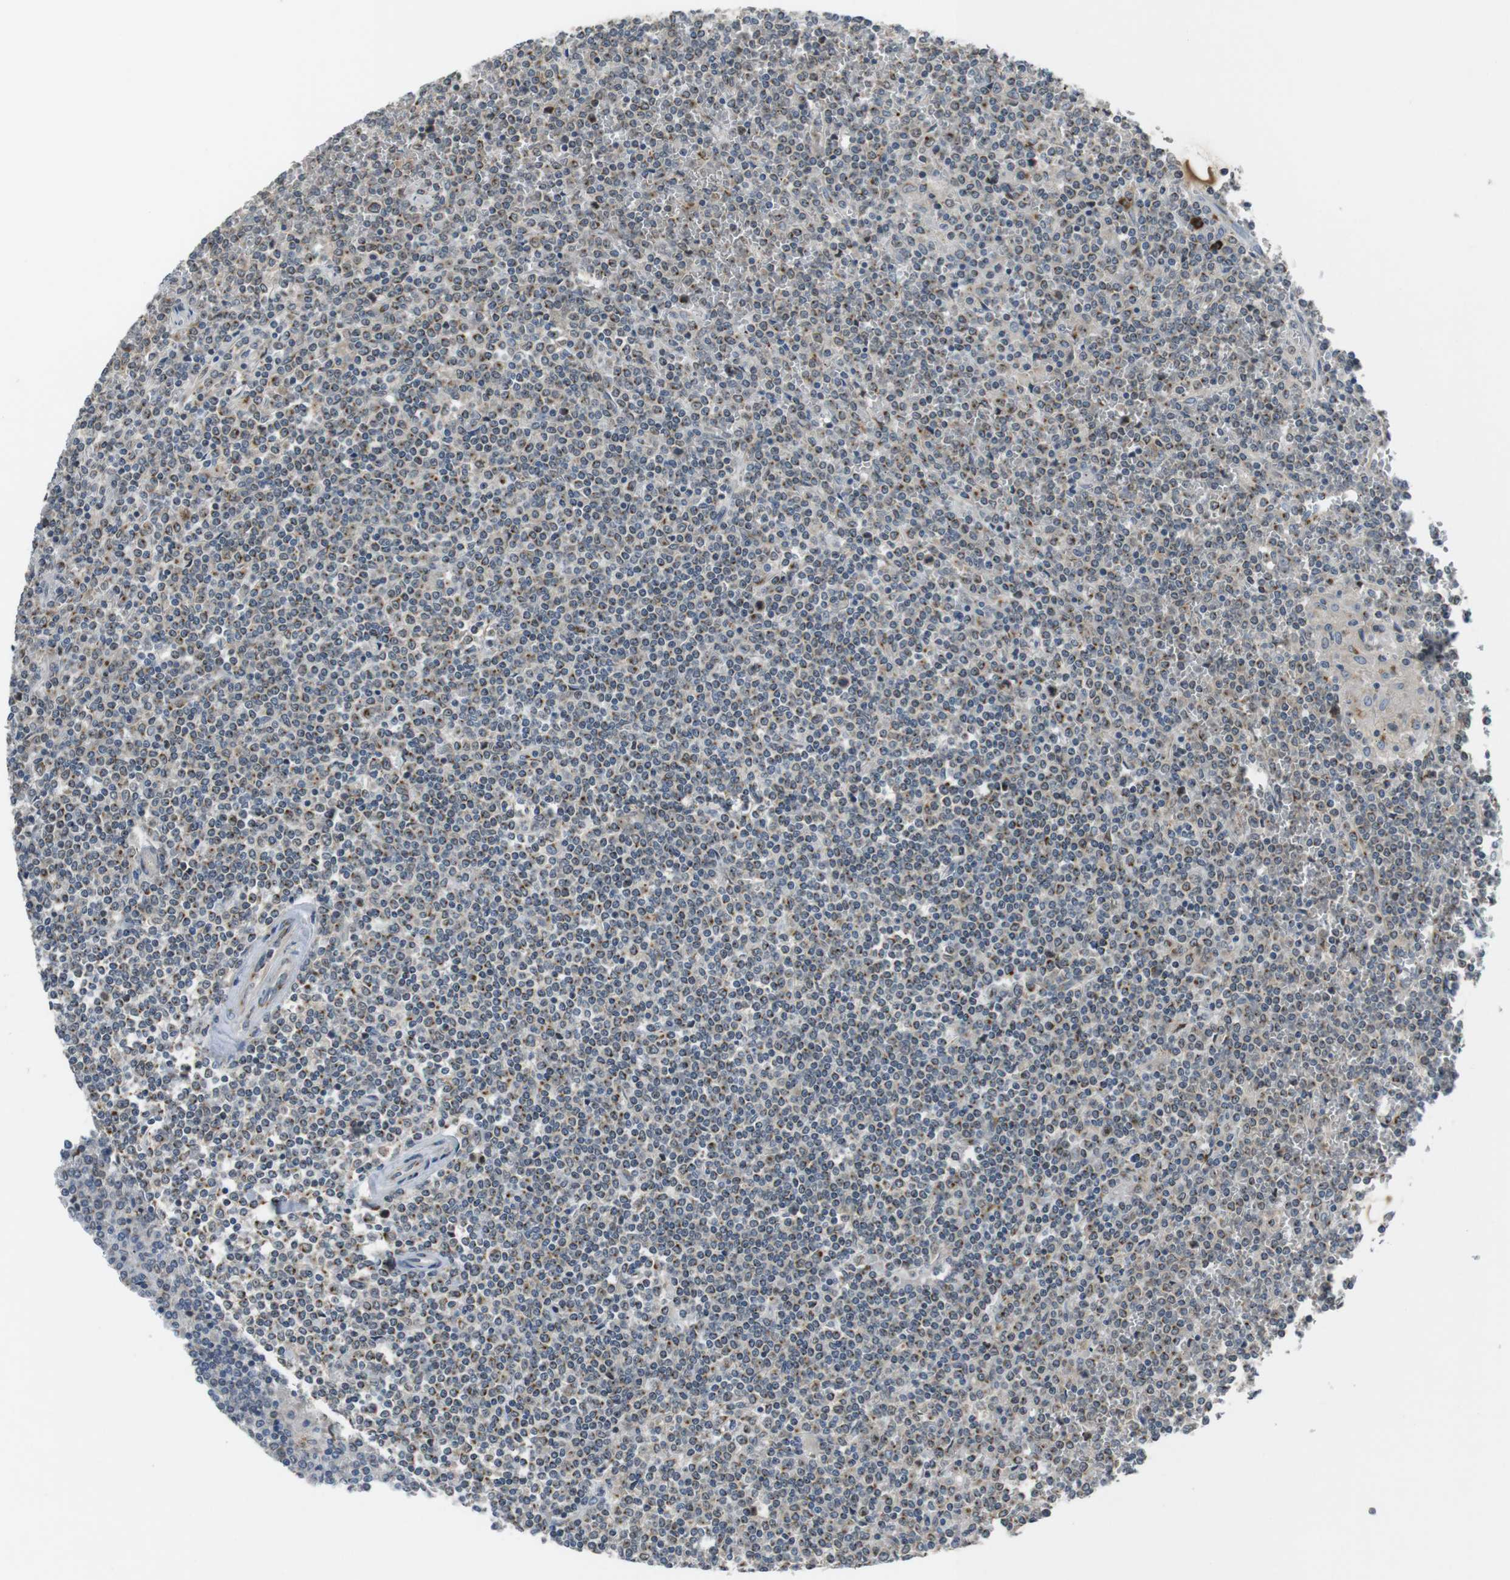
{"staining": {"intensity": "moderate", "quantity": ">75%", "location": "cytoplasmic/membranous"}, "tissue": "lymphoma", "cell_type": "Tumor cells", "image_type": "cancer", "snomed": [{"axis": "morphology", "description": "Malignant lymphoma, non-Hodgkin's type, Low grade"}, {"axis": "topography", "description": "Spleen"}], "caption": "This is a photomicrograph of immunohistochemistry (IHC) staining of malignant lymphoma, non-Hodgkin's type (low-grade), which shows moderate positivity in the cytoplasmic/membranous of tumor cells.", "gene": "ZFPL1", "patient": {"sex": "female", "age": 19}}